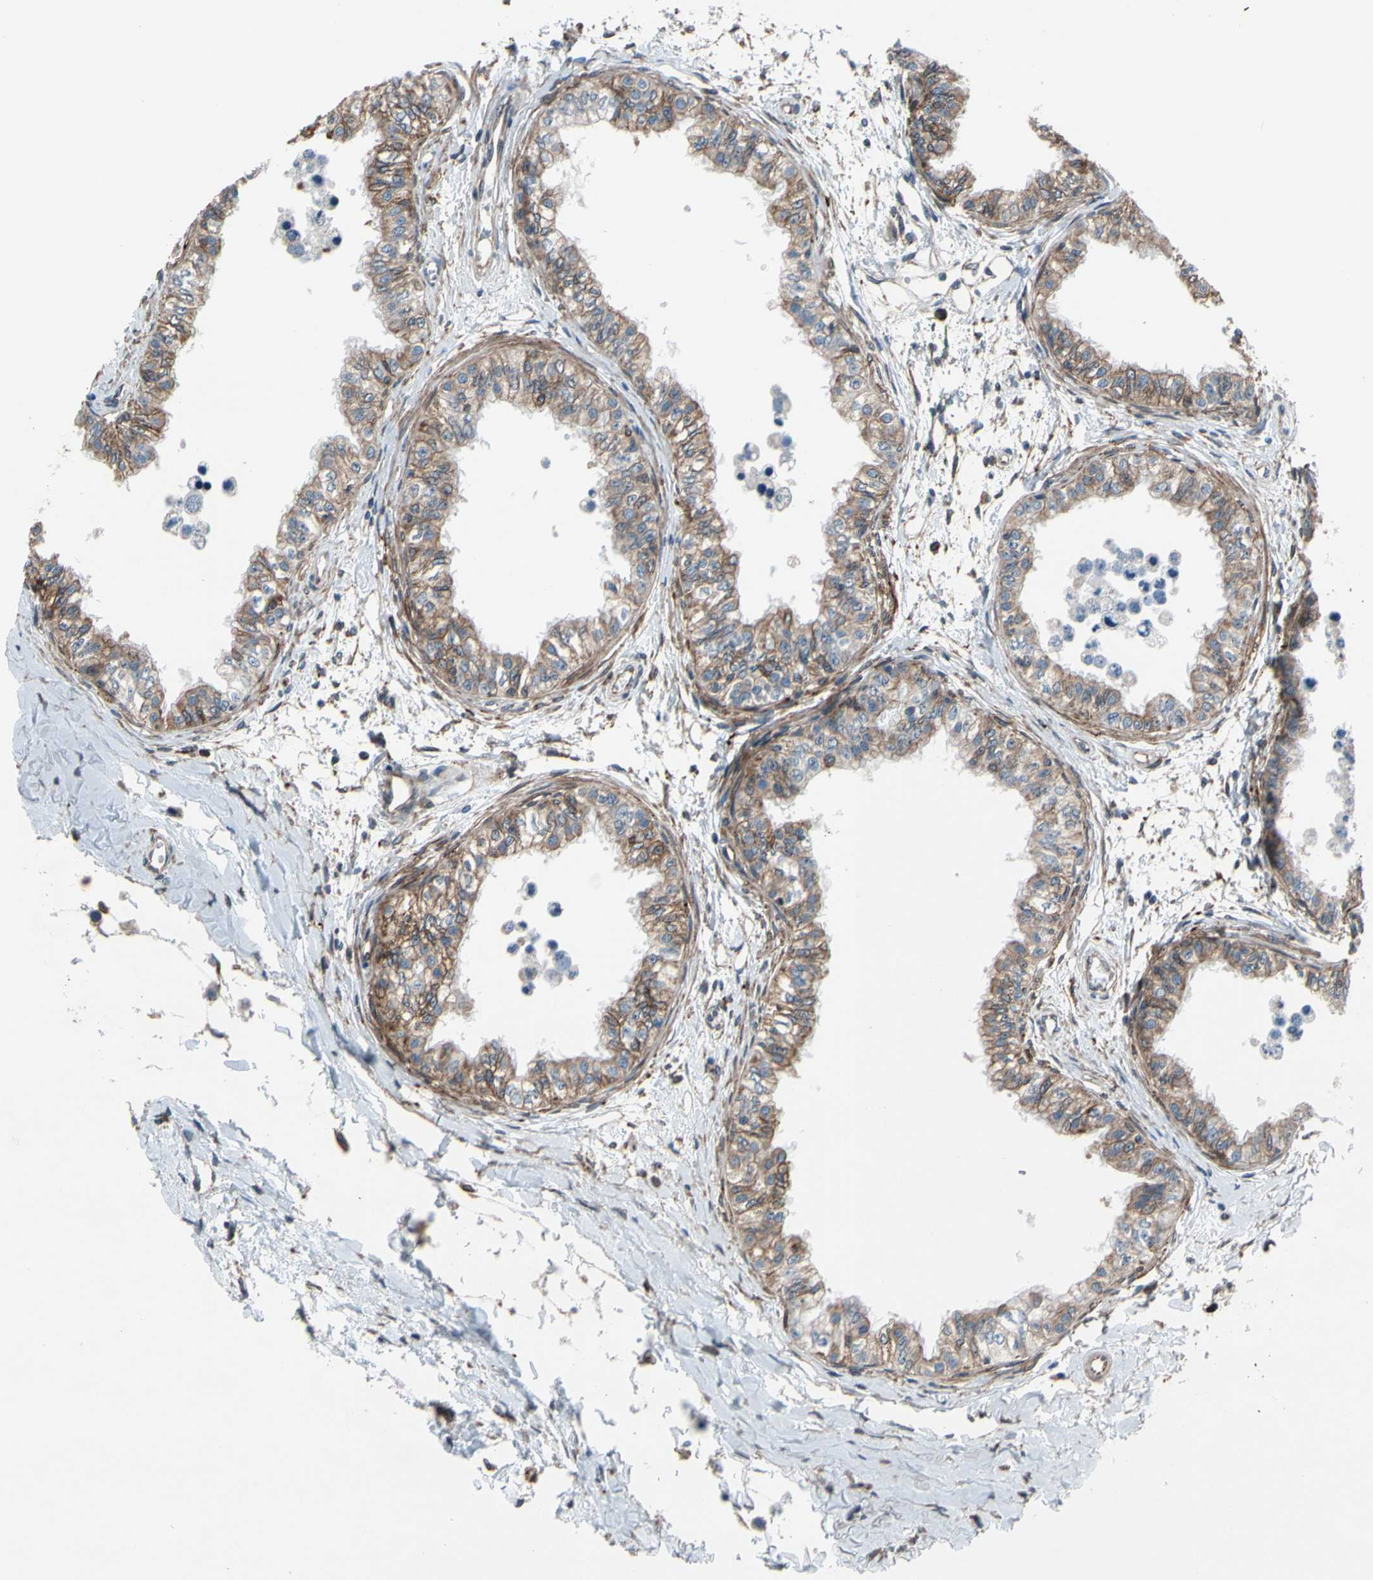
{"staining": {"intensity": "strong", "quantity": ">75%", "location": "cytoplasmic/membranous"}, "tissue": "epididymis", "cell_type": "Glandular cells", "image_type": "normal", "snomed": [{"axis": "morphology", "description": "Normal tissue, NOS"}, {"axis": "morphology", "description": "Adenocarcinoma, metastatic, NOS"}, {"axis": "topography", "description": "Testis"}, {"axis": "topography", "description": "Epididymis"}], "caption": "Protein analysis of benign epididymis shows strong cytoplasmic/membranous positivity in about >75% of glandular cells. (DAB IHC with brightfield microscopy, high magnification).", "gene": "CLCC1", "patient": {"sex": "male", "age": 26}}